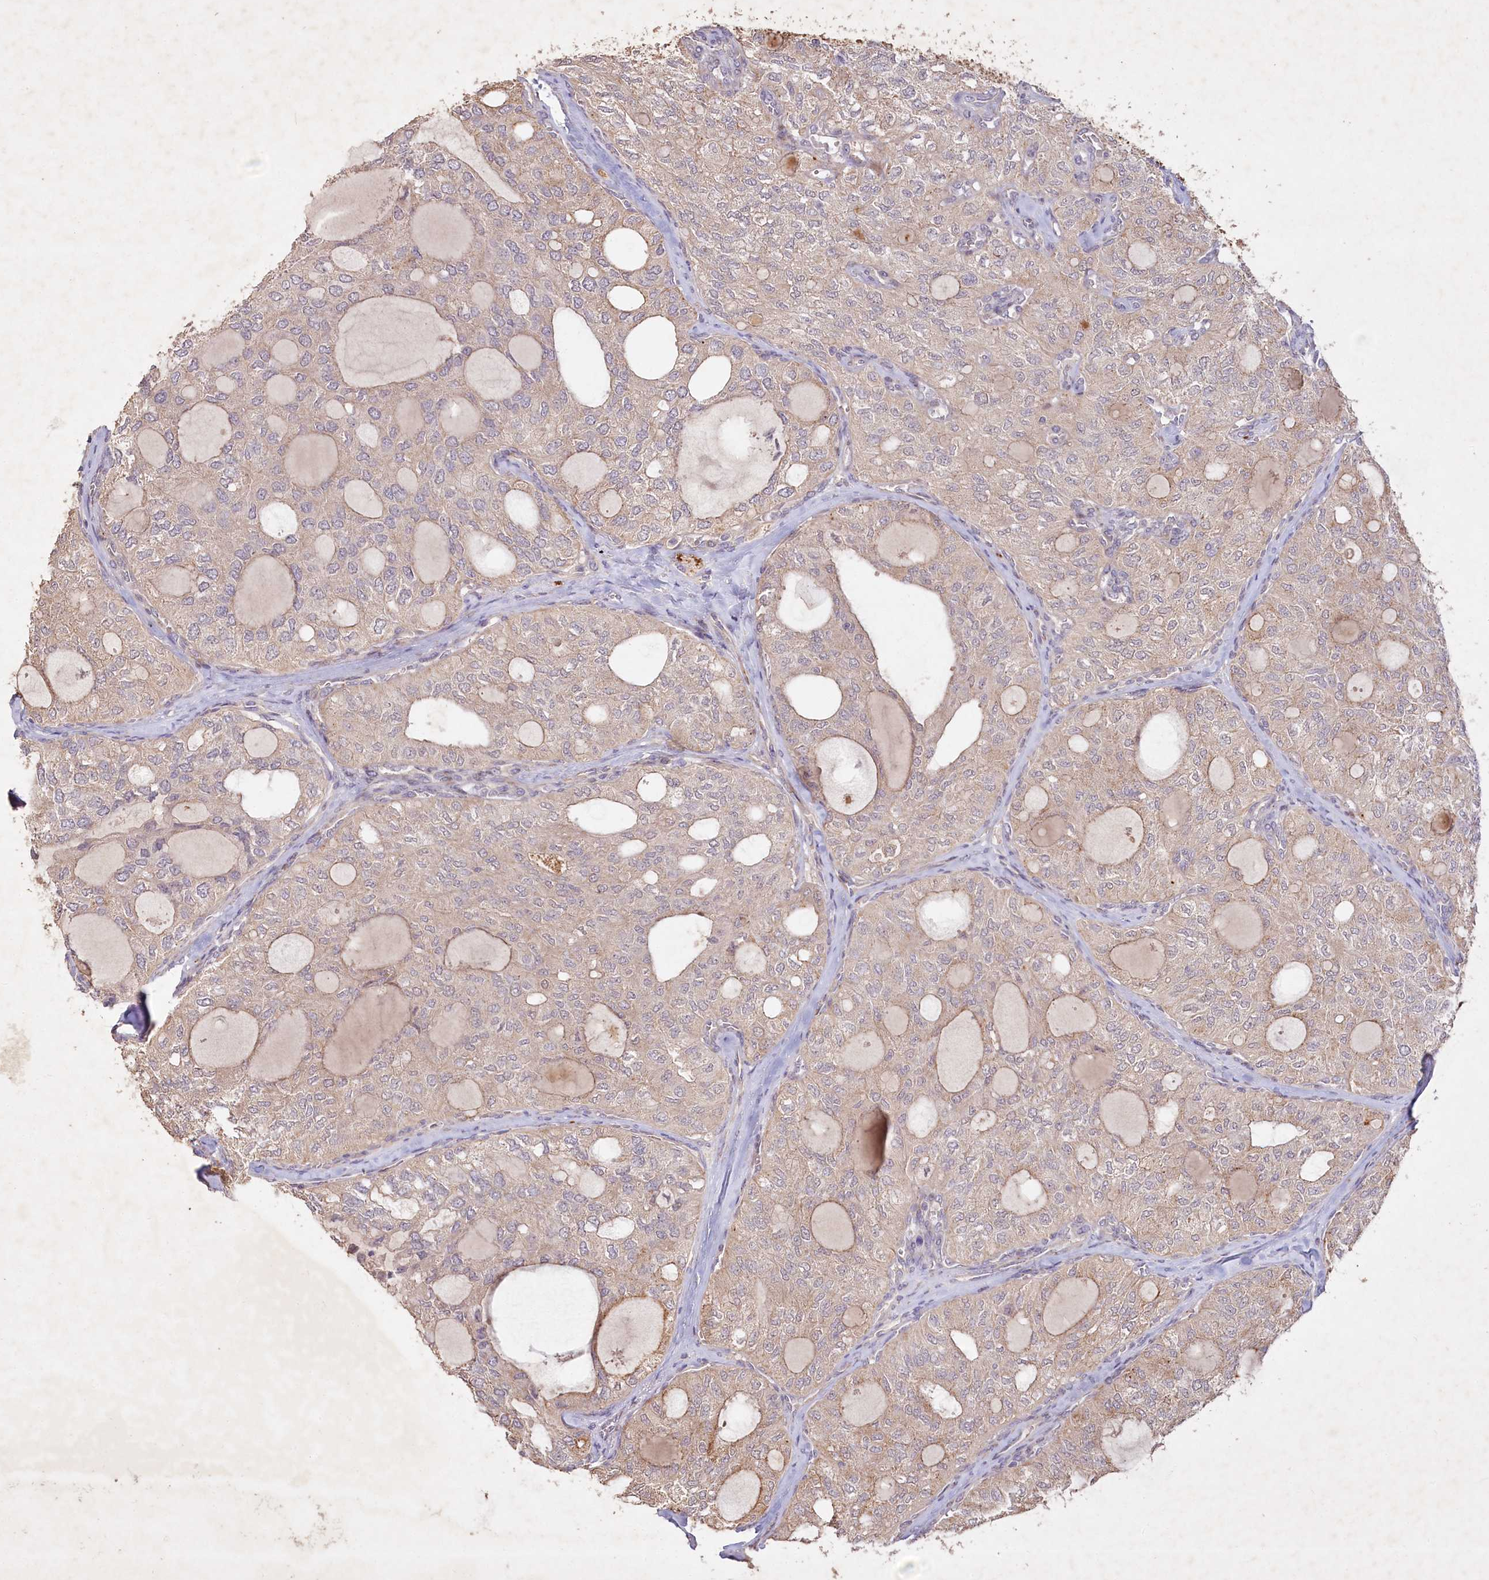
{"staining": {"intensity": "weak", "quantity": ">75%", "location": "cytoplasmic/membranous"}, "tissue": "thyroid cancer", "cell_type": "Tumor cells", "image_type": "cancer", "snomed": [{"axis": "morphology", "description": "Follicular adenoma carcinoma, NOS"}, {"axis": "topography", "description": "Thyroid gland"}], "caption": "A low amount of weak cytoplasmic/membranous staining is identified in approximately >75% of tumor cells in thyroid cancer (follicular adenoma carcinoma) tissue.", "gene": "IRAK1BP1", "patient": {"sex": "male", "age": 75}}